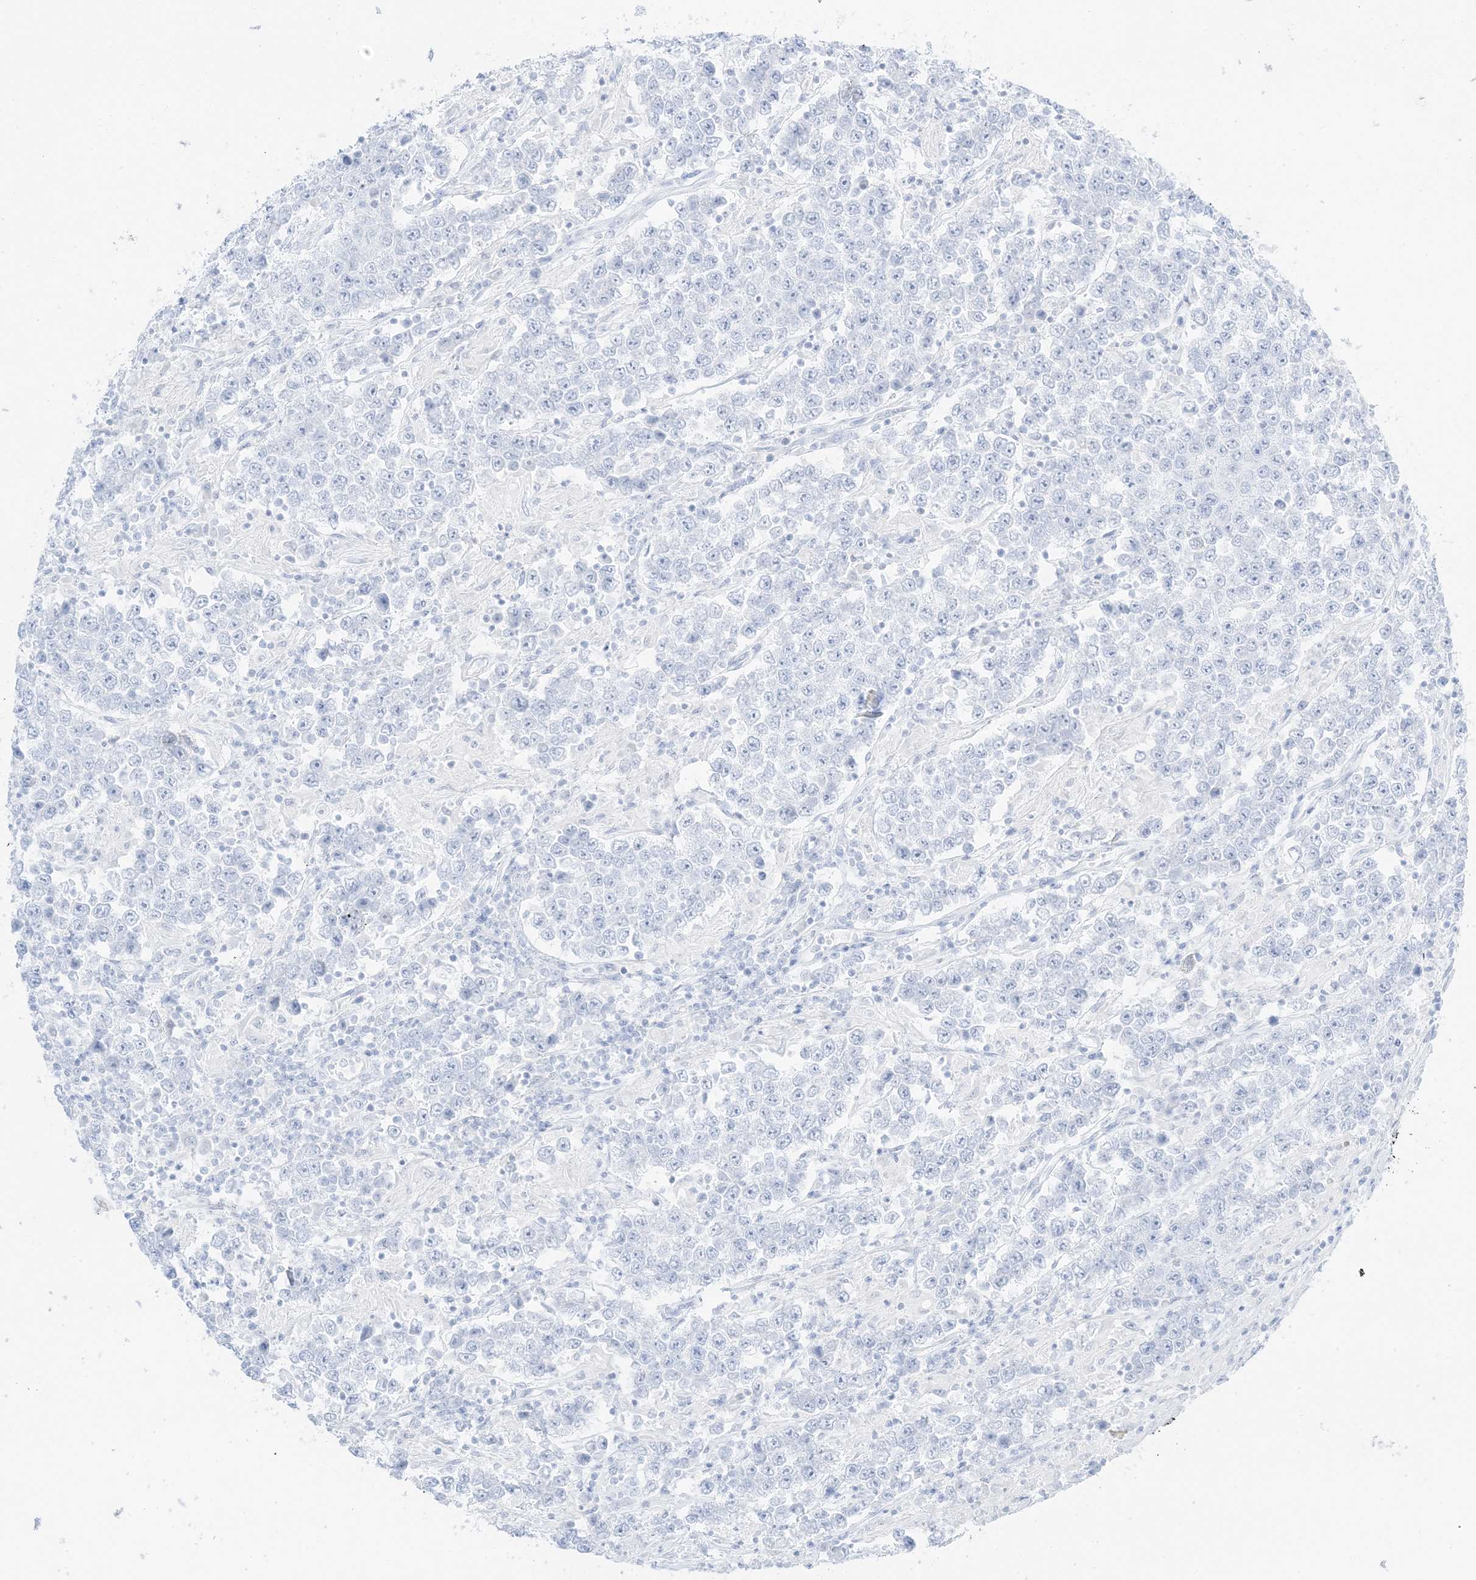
{"staining": {"intensity": "negative", "quantity": "none", "location": "none"}, "tissue": "testis cancer", "cell_type": "Tumor cells", "image_type": "cancer", "snomed": [{"axis": "morphology", "description": "Normal tissue, NOS"}, {"axis": "morphology", "description": "Urothelial carcinoma, High grade"}, {"axis": "morphology", "description": "Seminoma, NOS"}, {"axis": "morphology", "description": "Carcinoma, Embryonal, NOS"}, {"axis": "topography", "description": "Urinary bladder"}, {"axis": "topography", "description": "Testis"}], "caption": "Immunohistochemistry (IHC) of testis cancer (seminoma) displays no expression in tumor cells.", "gene": "SLC22A13", "patient": {"sex": "male", "age": 41}}